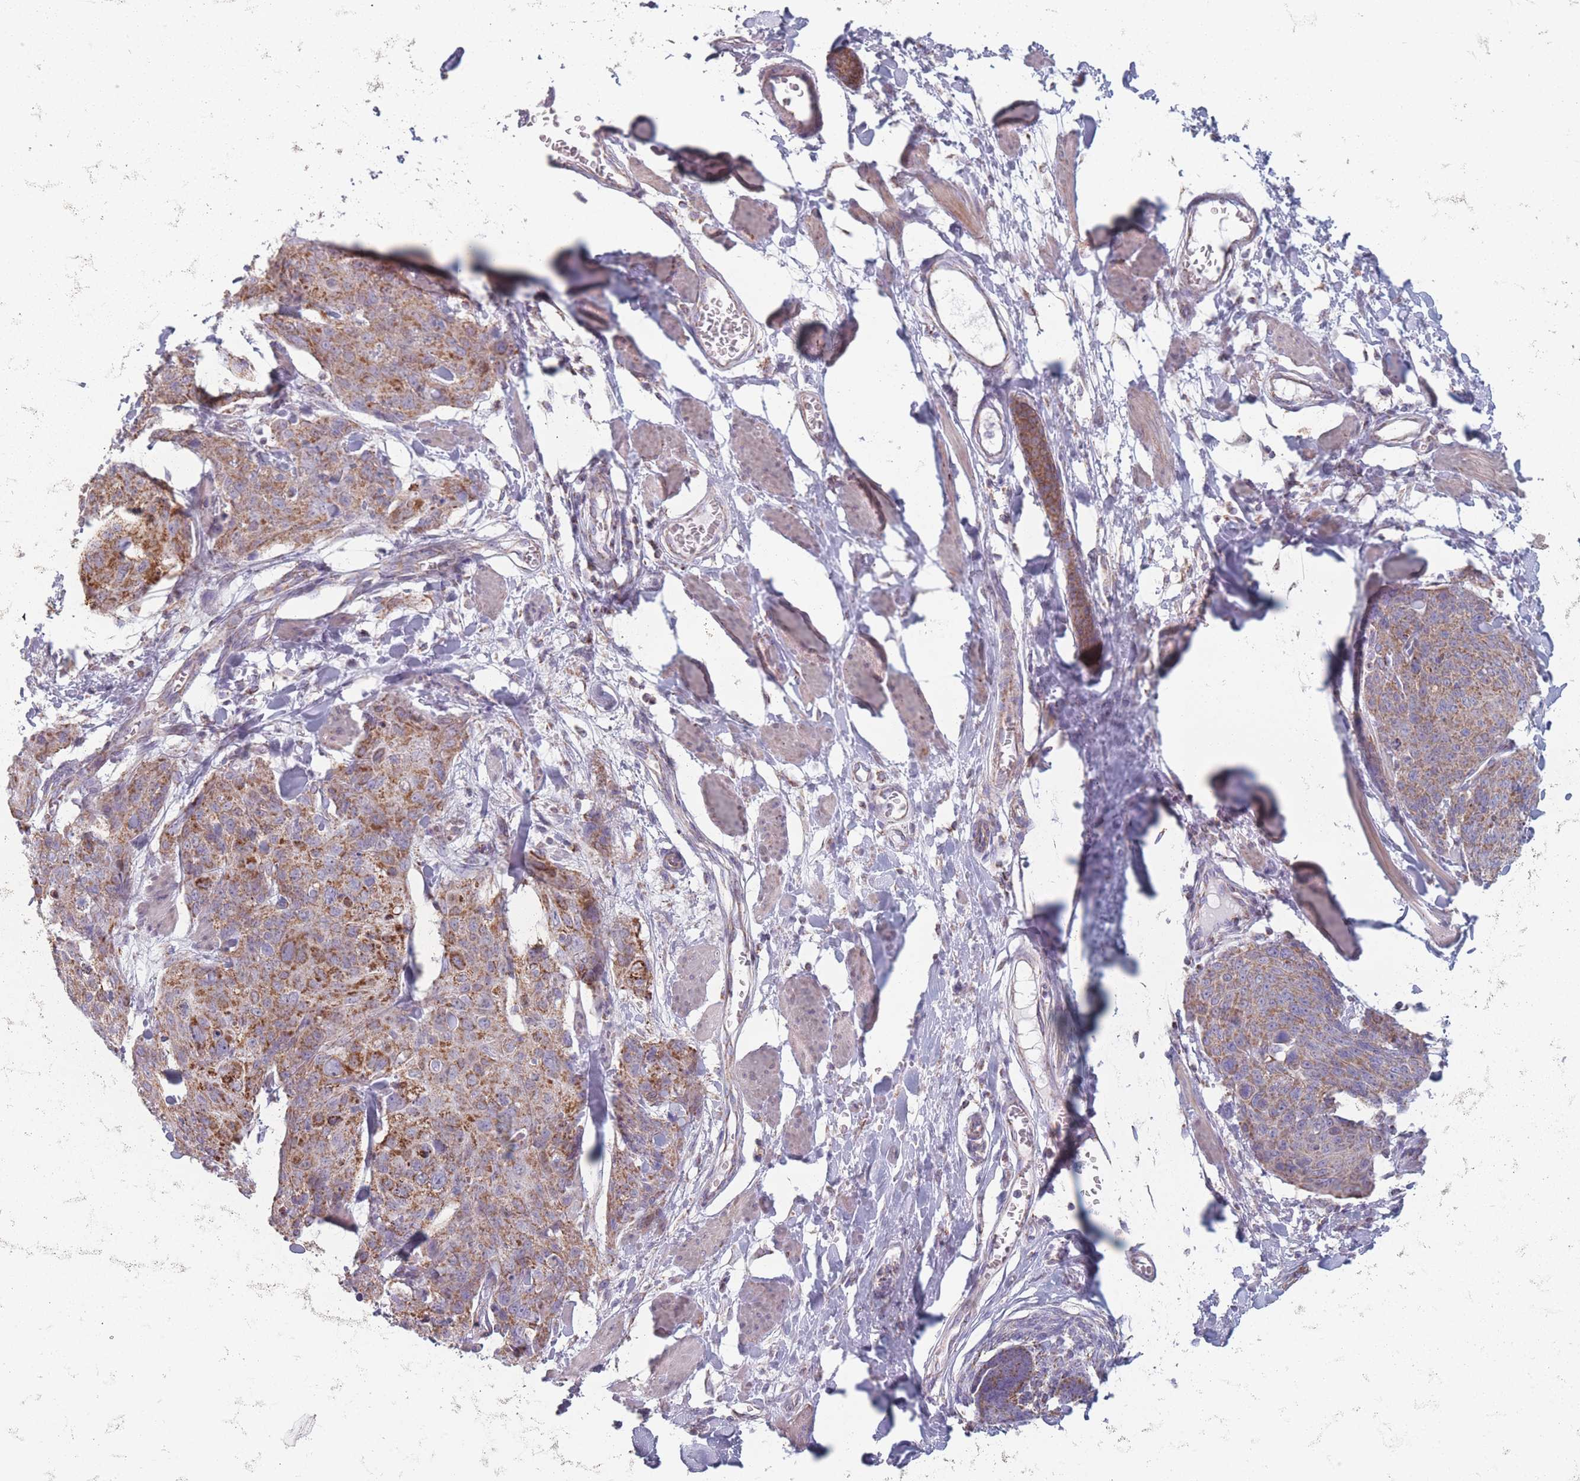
{"staining": {"intensity": "moderate", "quantity": ">75%", "location": "cytoplasmic/membranous"}, "tissue": "skin cancer", "cell_type": "Tumor cells", "image_type": "cancer", "snomed": [{"axis": "morphology", "description": "Squamous cell carcinoma, NOS"}, {"axis": "topography", "description": "Skin"}, {"axis": "topography", "description": "Vulva"}], "caption": "IHC photomicrograph of skin cancer (squamous cell carcinoma) stained for a protein (brown), which reveals medium levels of moderate cytoplasmic/membranous staining in approximately >75% of tumor cells.", "gene": "DCHS1", "patient": {"sex": "female", "age": 85}}